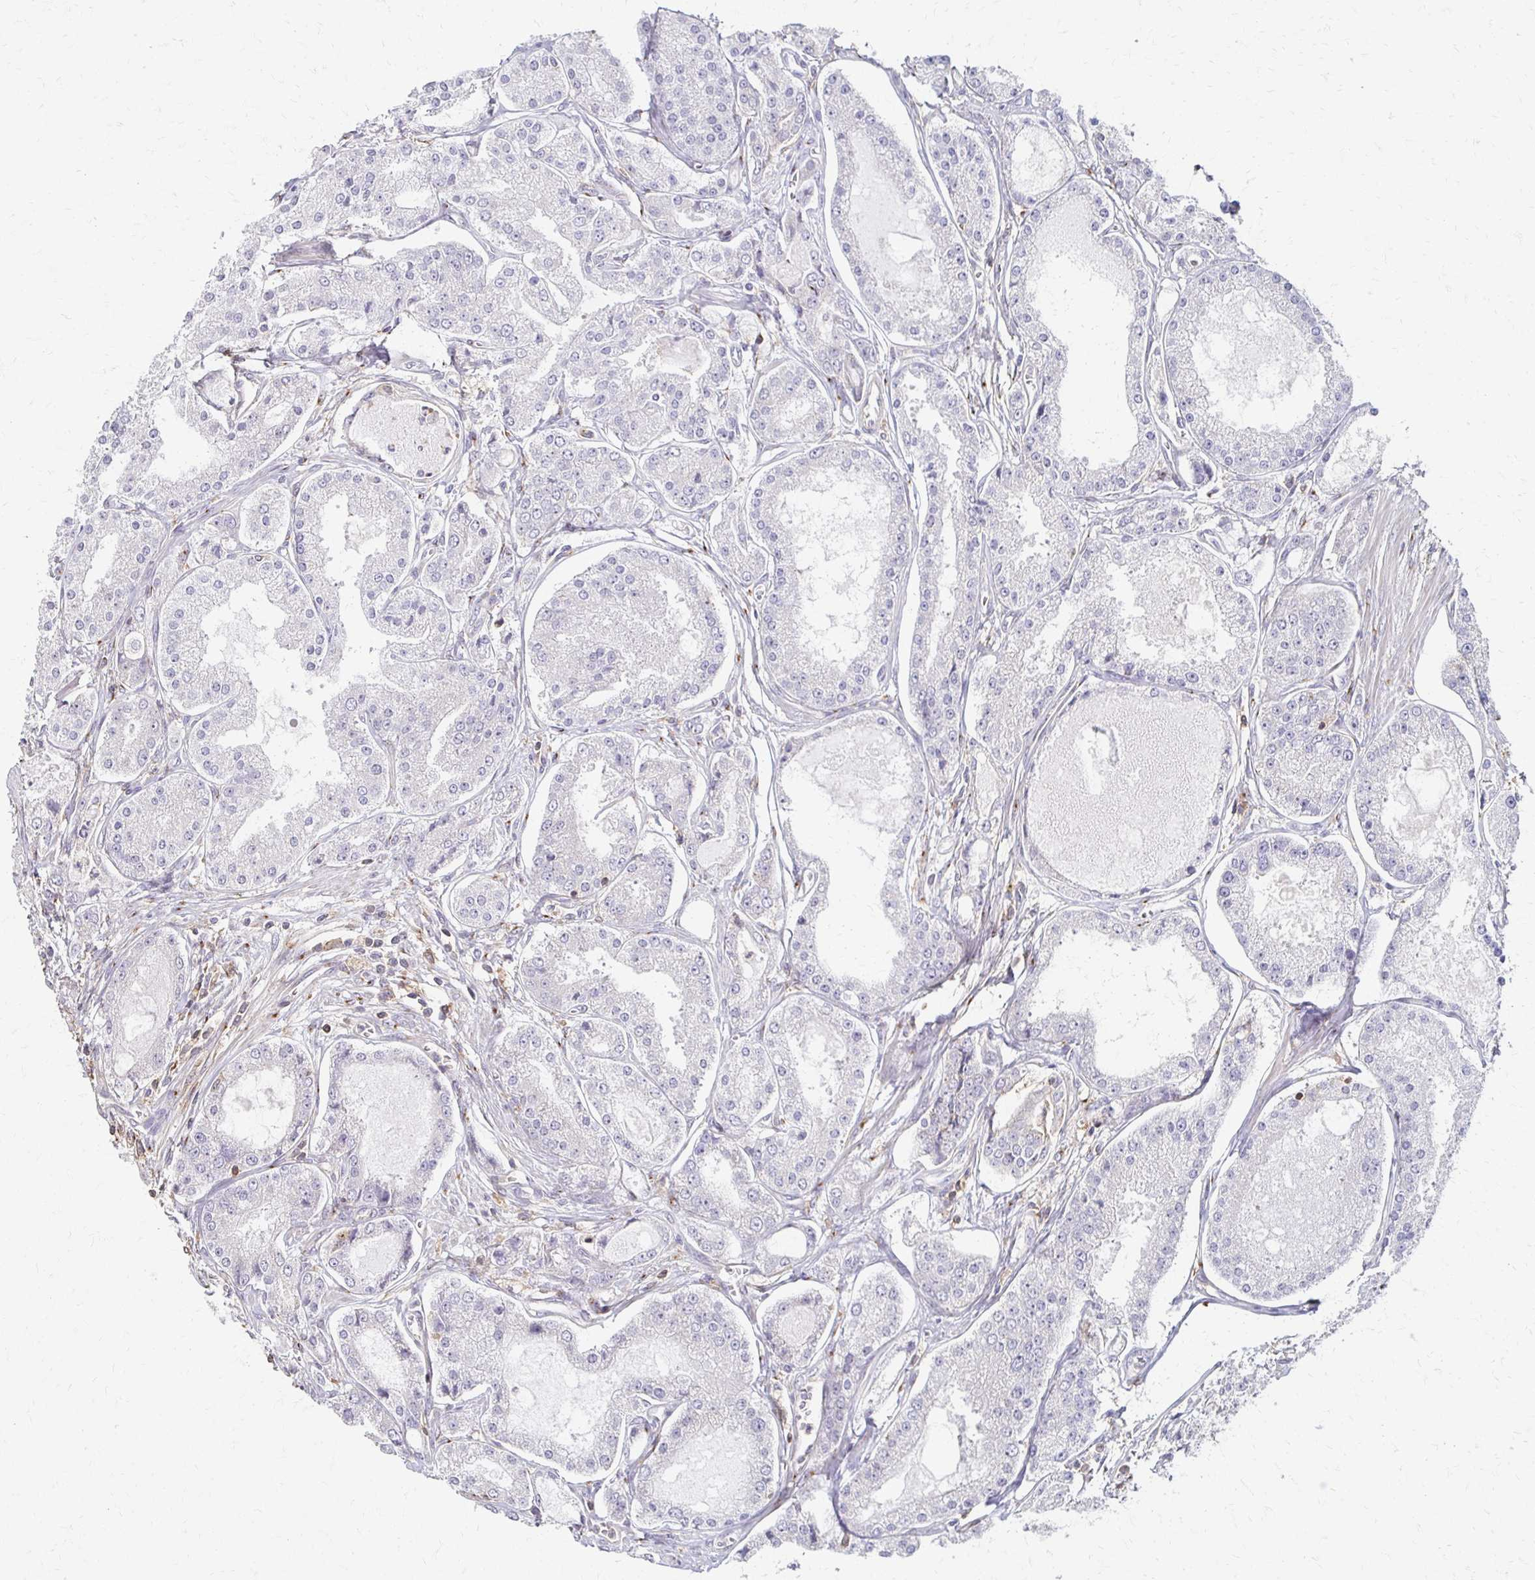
{"staining": {"intensity": "negative", "quantity": "none", "location": "none"}, "tissue": "prostate cancer", "cell_type": "Tumor cells", "image_type": "cancer", "snomed": [{"axis": "morphology", "description": "Adenocarcinoma, High grade"}, {"axis": "topography", "description": "Prostate"}], "caption": "Prostate cancer (adenocarcinoma (high-grade)) stained for a protein using immunohistochemistry demonstrates no positivity tumor cells.", "gene": "C1QTNF7", "patient": {"sex": "male", "age": 66}}